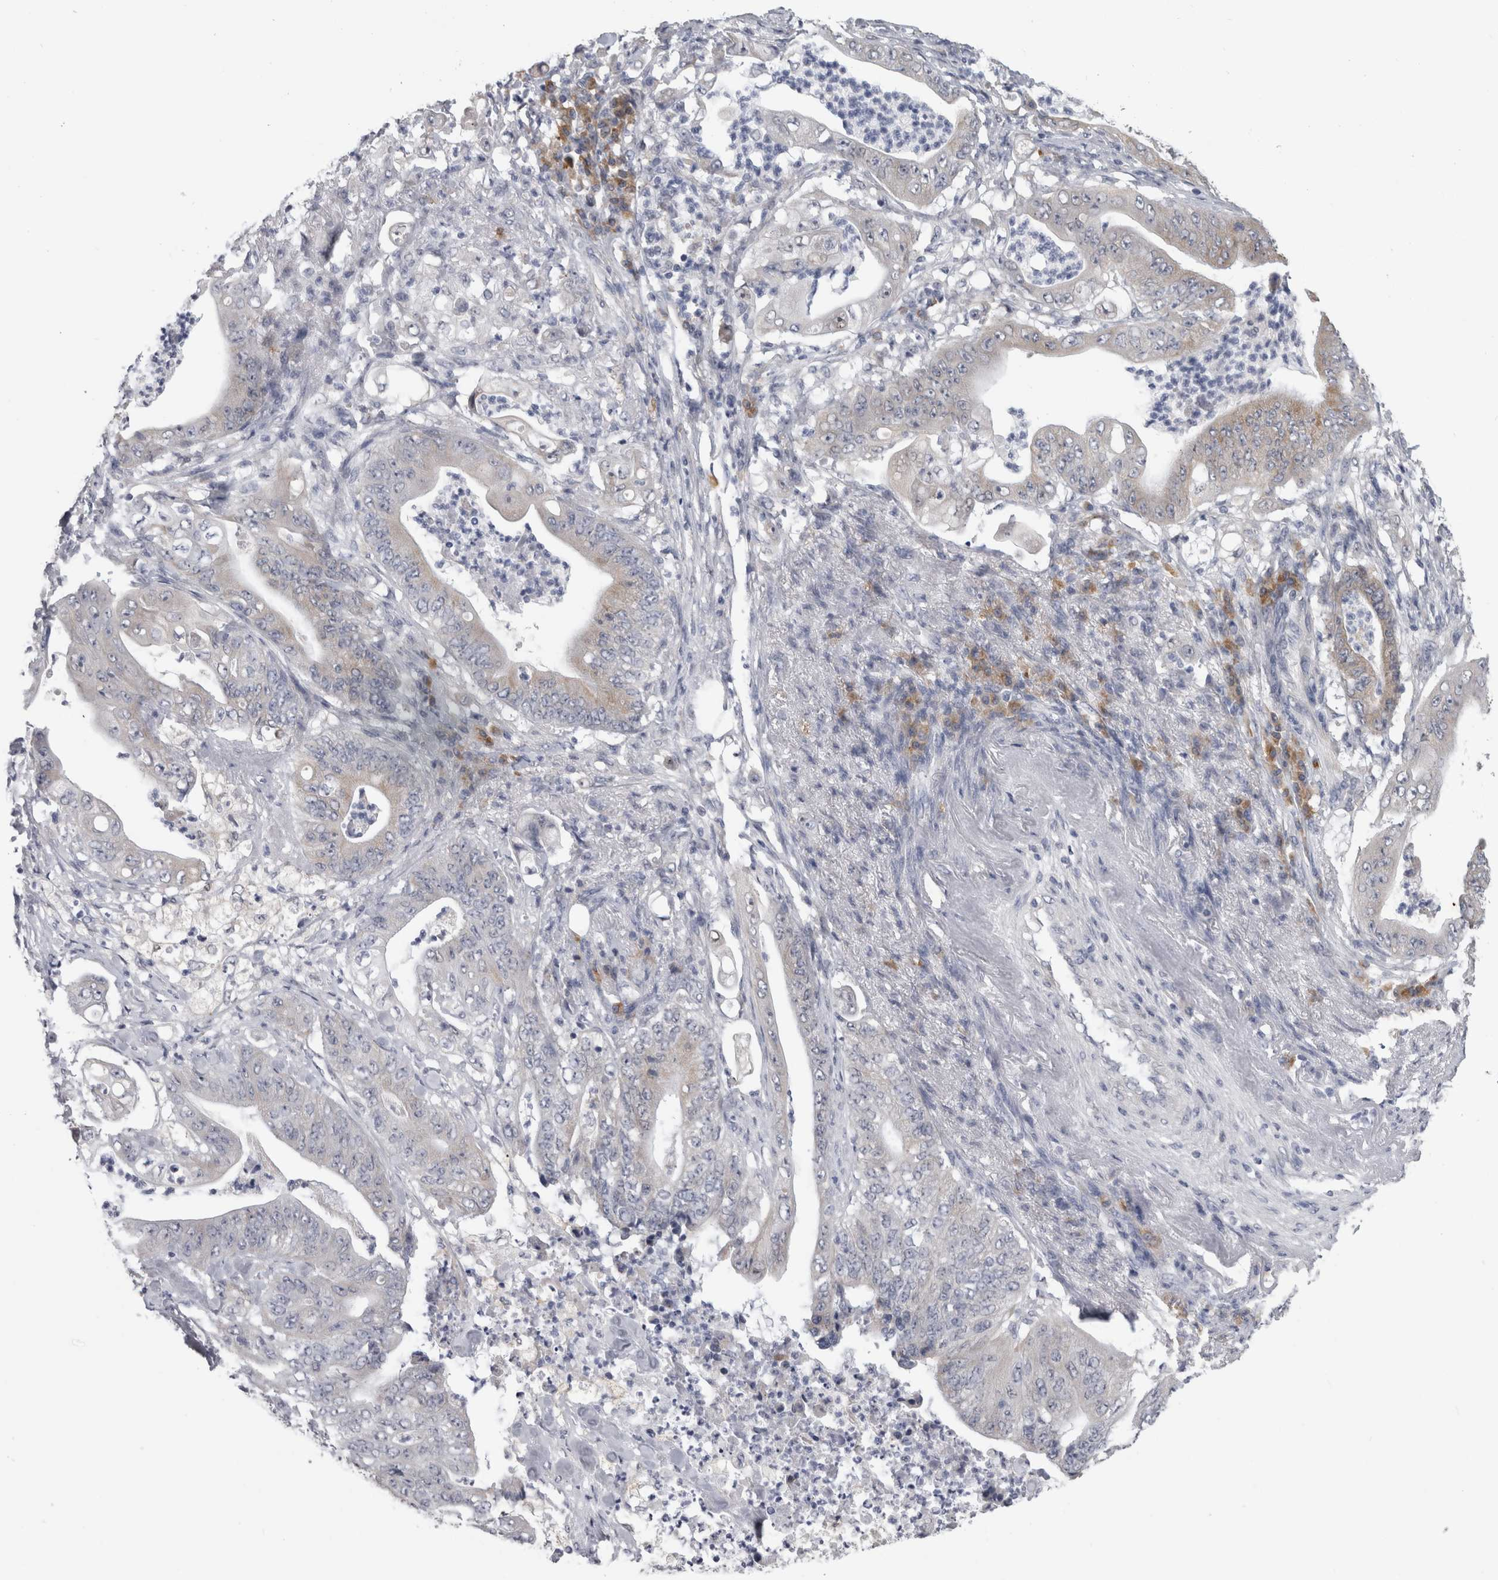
{"staining": {"intensity": "weak", "quantity": "<25%", "location": "cytoplasmic/membranous"}, "tissue": "stomach cancer", "cell_type": "Tumor cells", "image_type": "cancer", "snomed": [{"axis": "morphology", "description": "Adenocarcinoma, NOS"}, {"axis": "topography", "description": "Stomach"}], "caption": "Stomach adenocarcinoma was stained to show a protein in brown. There is no significant staining in tumor cells.", "gene": "TMEM242", "patient": {"sex": "female", "age": 73}}